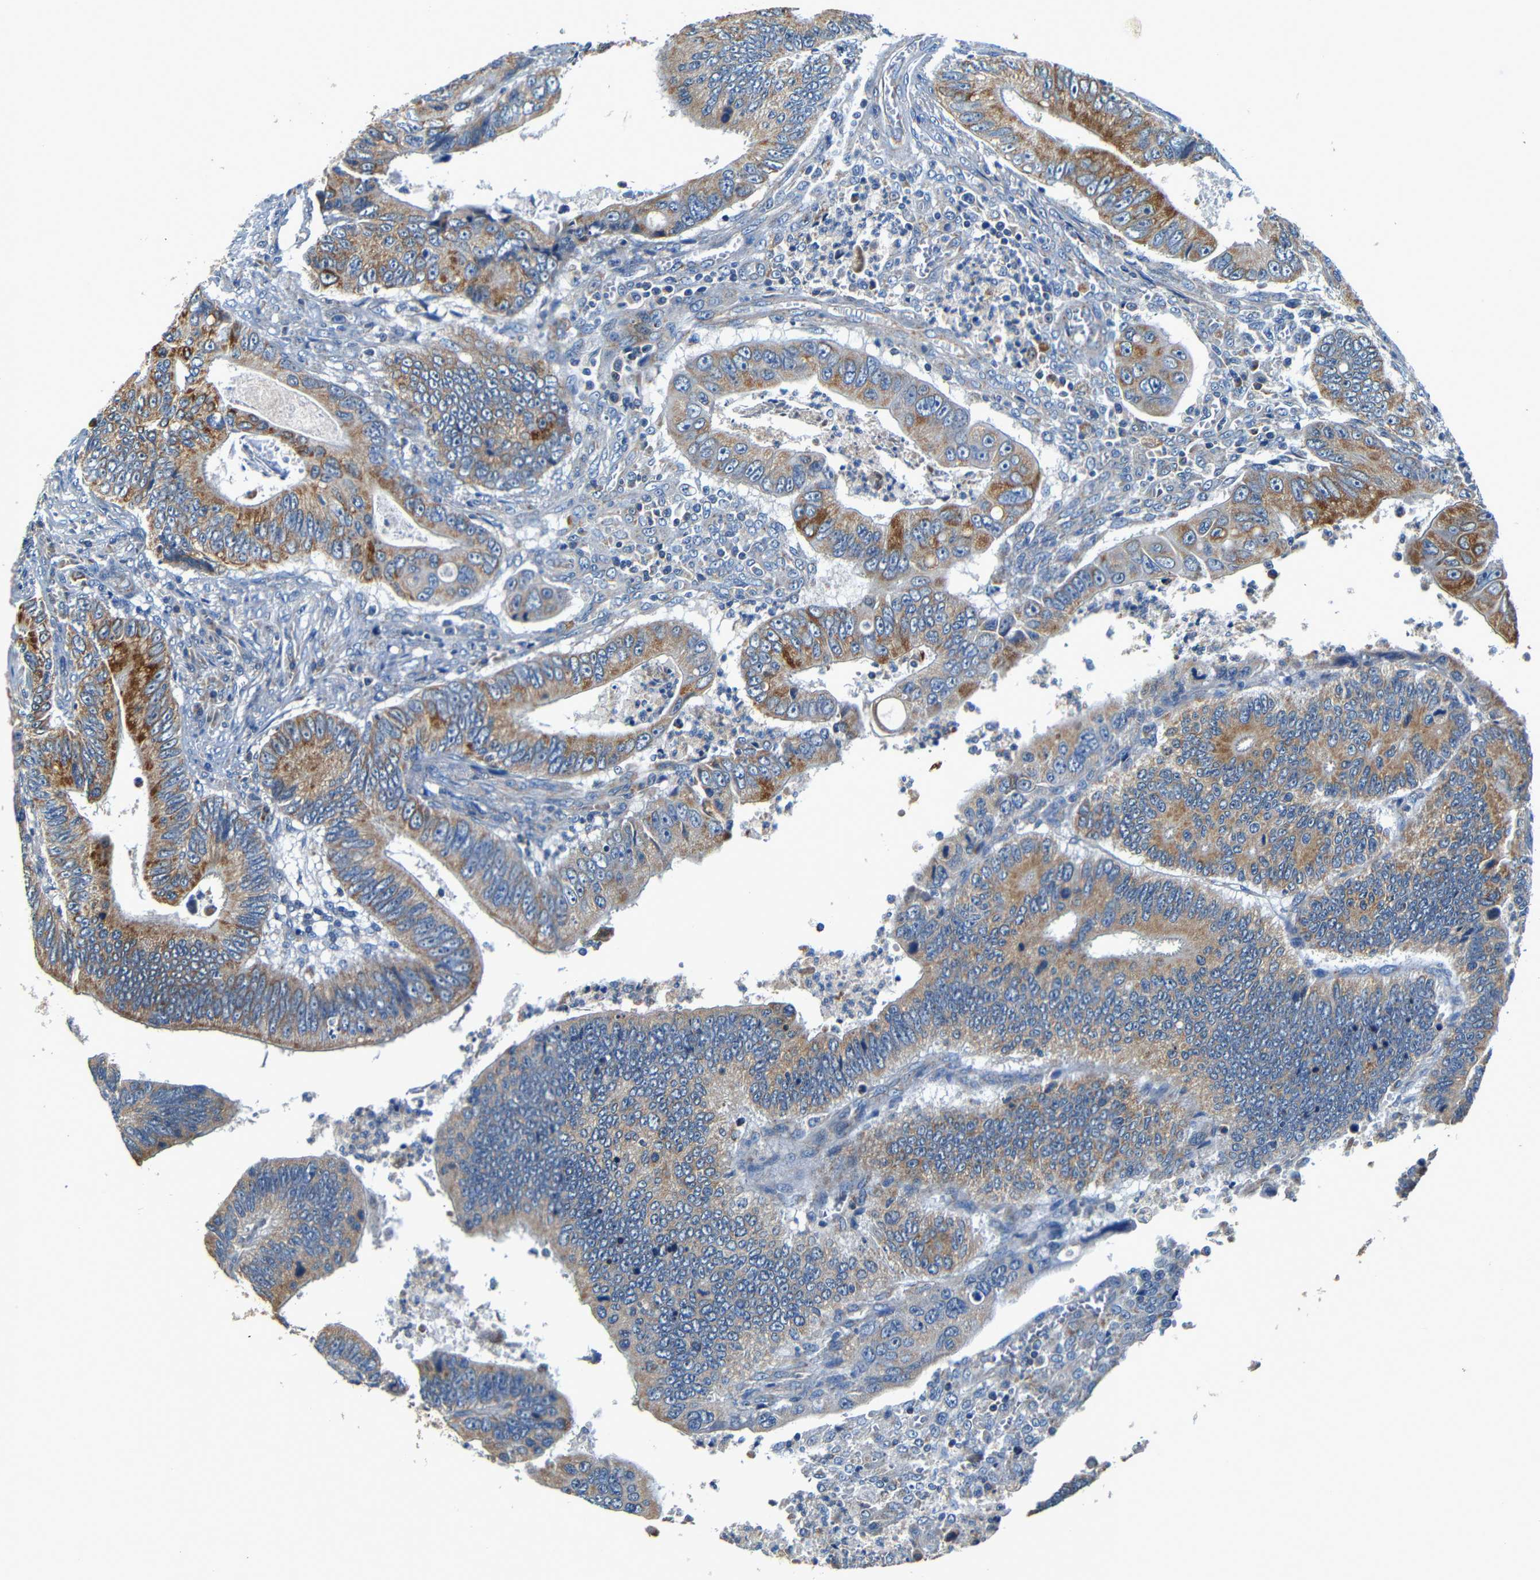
{"staining": {"intensity": "moderate", "quantity": ">75%", "location": "cytoplasmic/membranous"}, "tissue": "colorectal cancer", "cell_type": "Tumor cells", "image_type": "cancer", "snomed": [{"axis": "morphology", "description": "Inflammation, NOS"}, {"axis": "morphology", "description": "Adenocarcinoma, NOS"}, {"axis": "topography", "description": "Colon"}], "caption": "Immunohistochemistry of colorectal cancer demonstrates medium levels of moderate cytoplasmic/membranous positivity in approximately >75% of tumor cells.", "gene": "MTX1", "patient": {"sex": "male", "age": 72}}